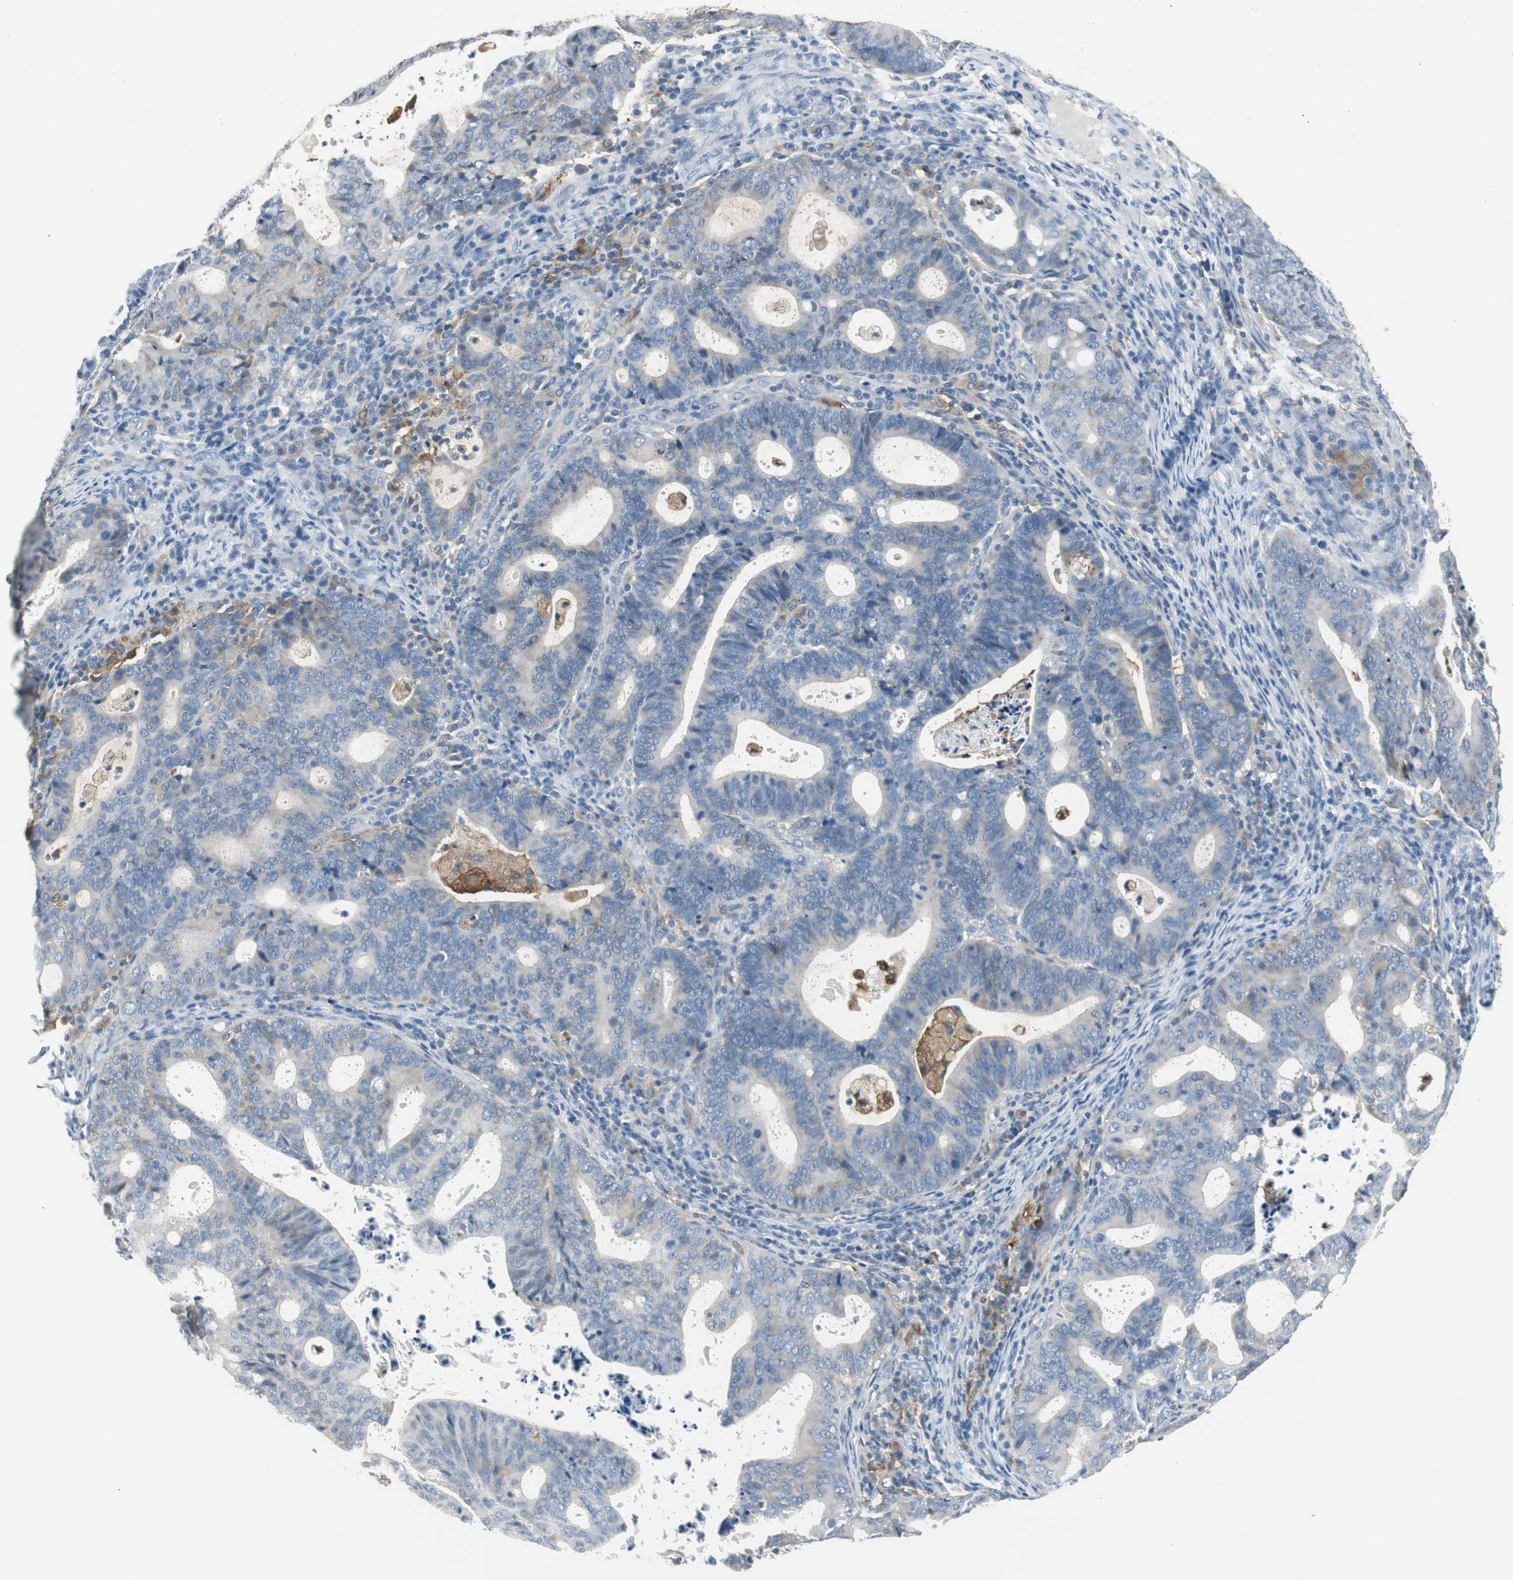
{"staining": {"intensity": "negative", "quantity": "none", "location": "none"}, "tissue": "endometrial cancer", "cell_type": "Tumor cells", "image_type": "cancer", "snomed": [{"axis": "morphology", "description": "Adenocarcinoma, NOS"}, {"axis": "topography", "description": "Uterus"}], "caption": "The image shows no staining of tumor cells in endometrial adenocarcinoma.", "gene": "MSTO1", "patient": {"sex": "female", "age": 83}}